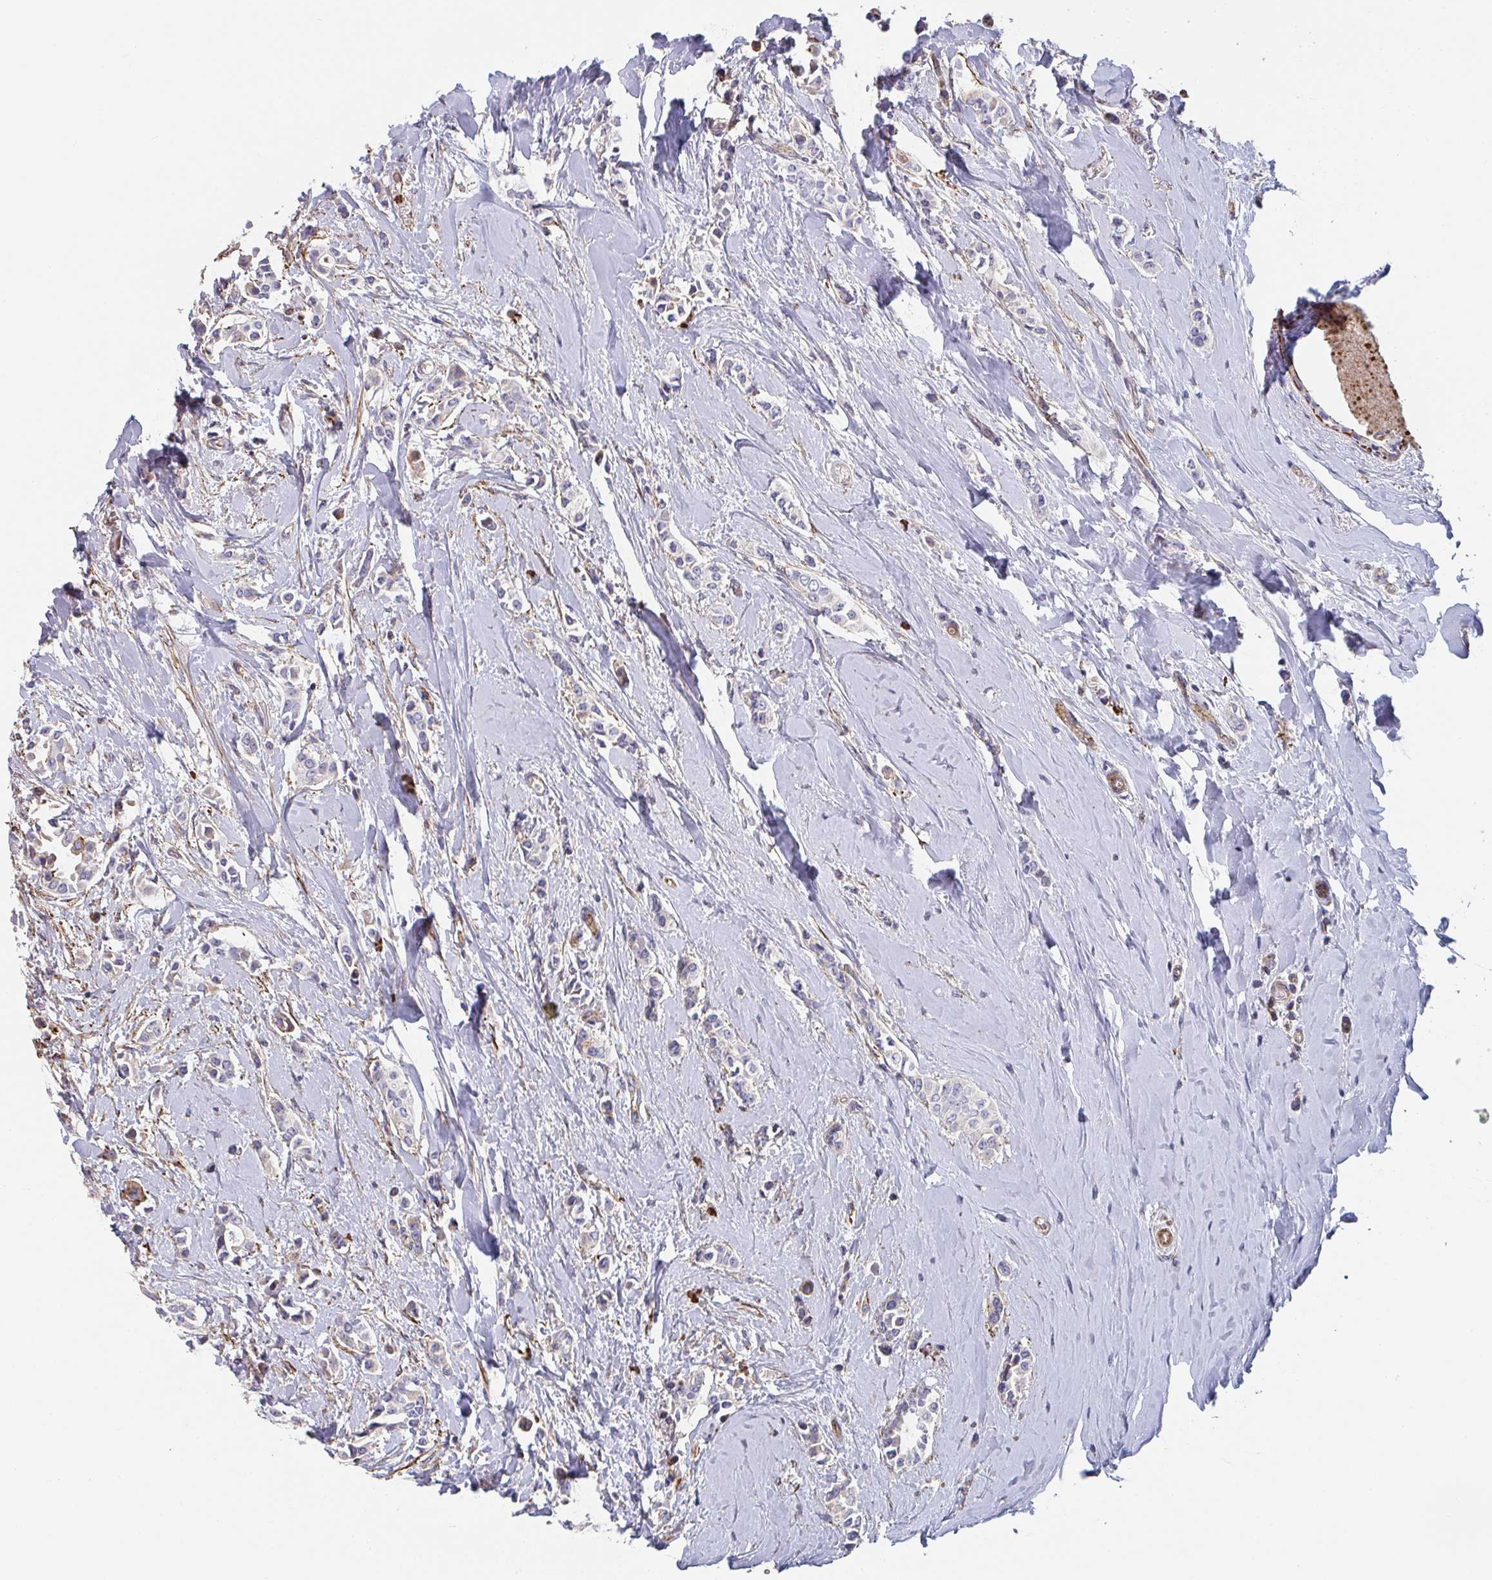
{"staining": {"intensity": "moderate", "quantity": "<25%", "location": "cytoplasmic/membranous"}, "tissue": "breast cancer", "cell_type": "Tumor cells", "image_type": "cancer", "snomed": [{"axis": "morphology", "description": "Duct carcinoma"}, {"axis": "topography", "description": "Breast"}], "caption": "Immunohistochemical staining of breast invasive ductal carcinoma demonstrates moderate cytoplasmic/membranous protein staining in about <25% of tumor cells.", "gene": "FZD2", "patient": {"sex": "female", "age": 64}}